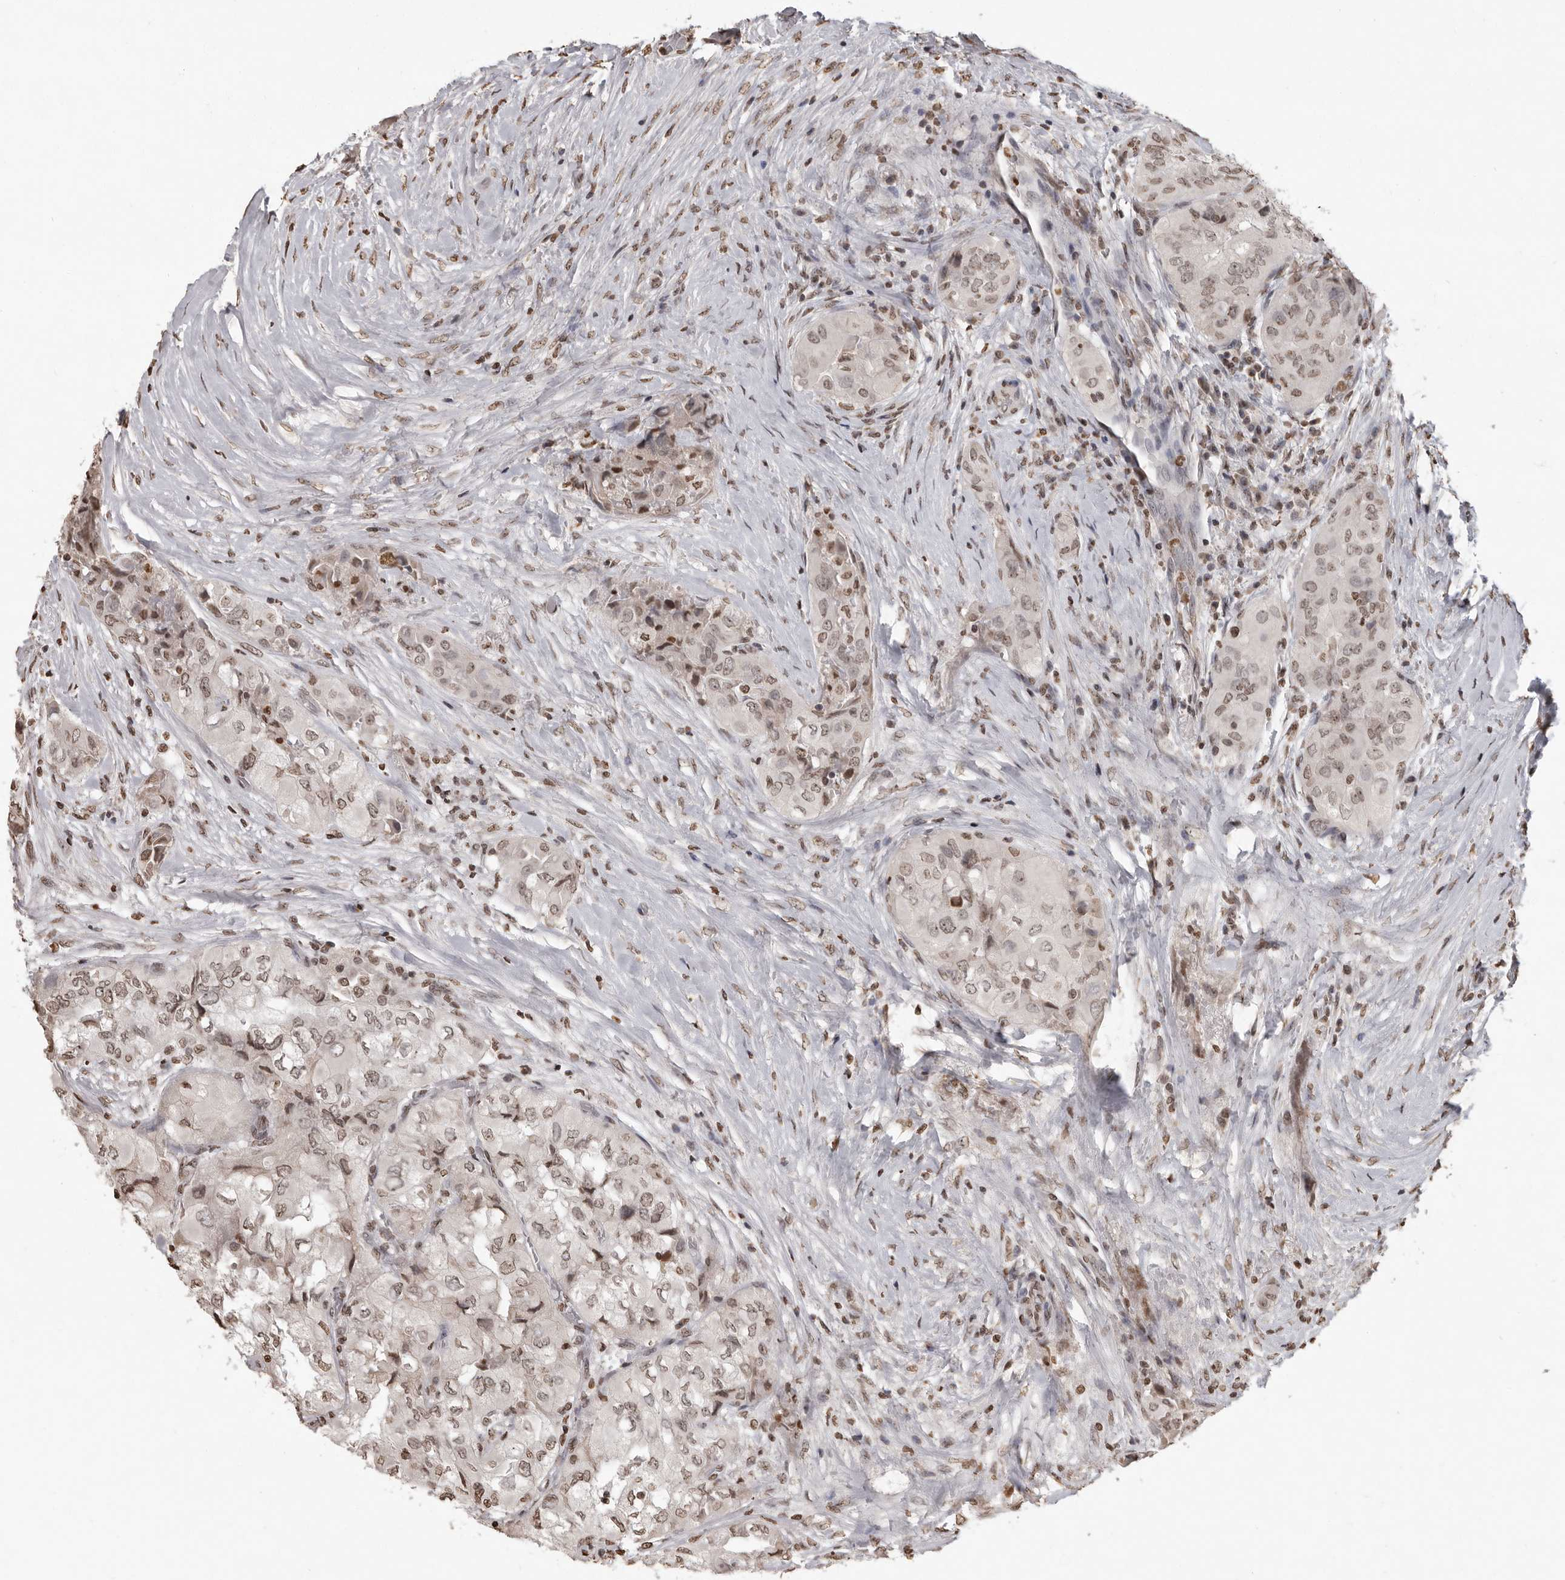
{"staining": {"intensity": "weak", "quantity": ">75%", "location": "nuclear"}, "tissue": "thyroid cancer", "cell_type": "Tumor cells", "image_type": "cancer", "snomed": [{"axis": "morphology", "description": "Papillary adenocarcinoma, NOS"}, {"axis": "topography", "description": "Thyroid gland"}], "caption": "Thyroid cancer (papillary adenocarcinoma) tissue exhibits weak nuclear positivity in approximately >75% of tumor cells (DAB = brown stain, brightfield microscopy at high magnification).", "gene": "WDR45", "patient": {"sex": "female", "age": 59}}